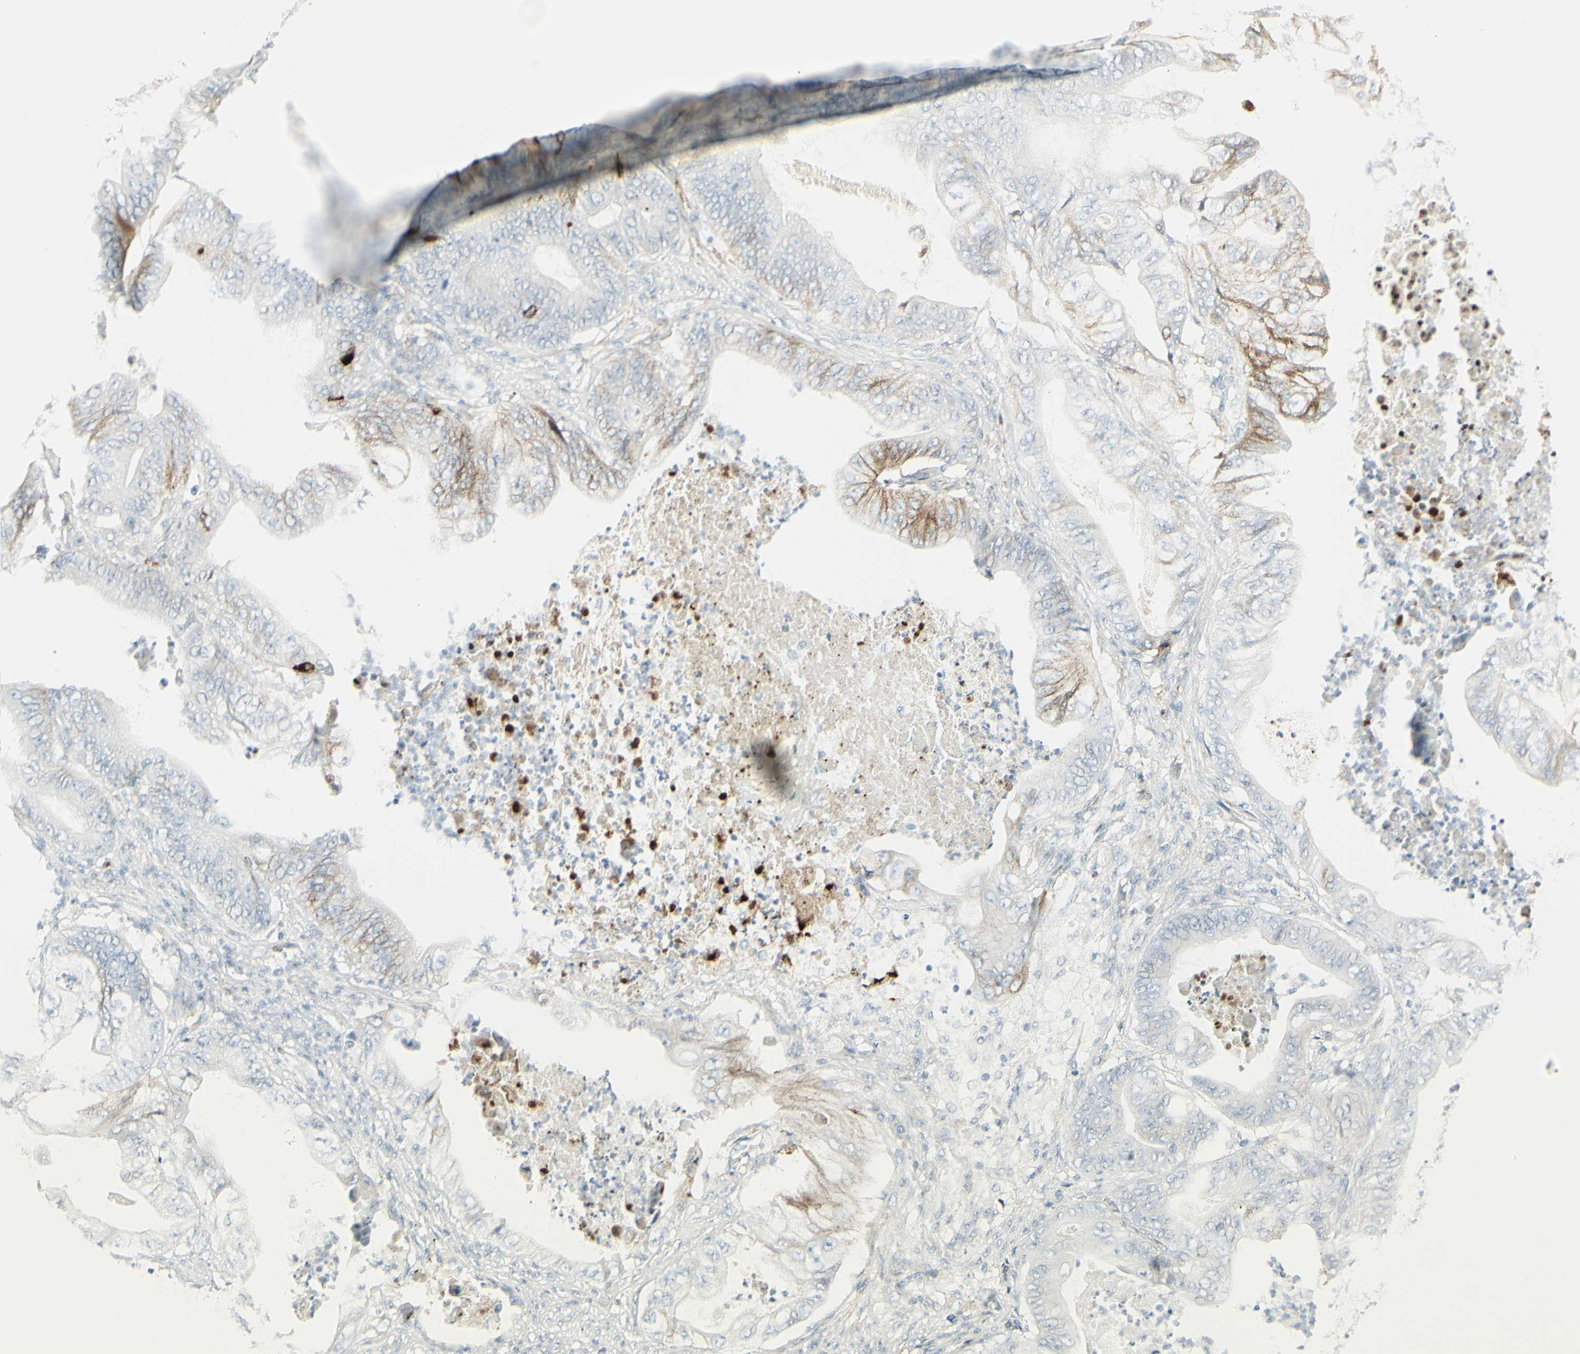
{"staining": {"intensity": "moderate", "quantity": "<25%", "location": "cytoplasmic/membranous"}, "tissue": "stomach cancer", "cell_type": "Tumor cells", "image_type": "cancer", "snomed": [{"axis": "morphology", "description": "Adenocarcinoma, NOS"}, {"axis": "topography", "description": "Stomach"}], "caption": "A high-resolution image shows IHC staining of stomach adenocarcinoma, which displays moderate cytoplasmic/membranous staining in approximately <25% of tumor cells.", "gene": "MDK", "patient": {"sex": "female", "age": 73}}